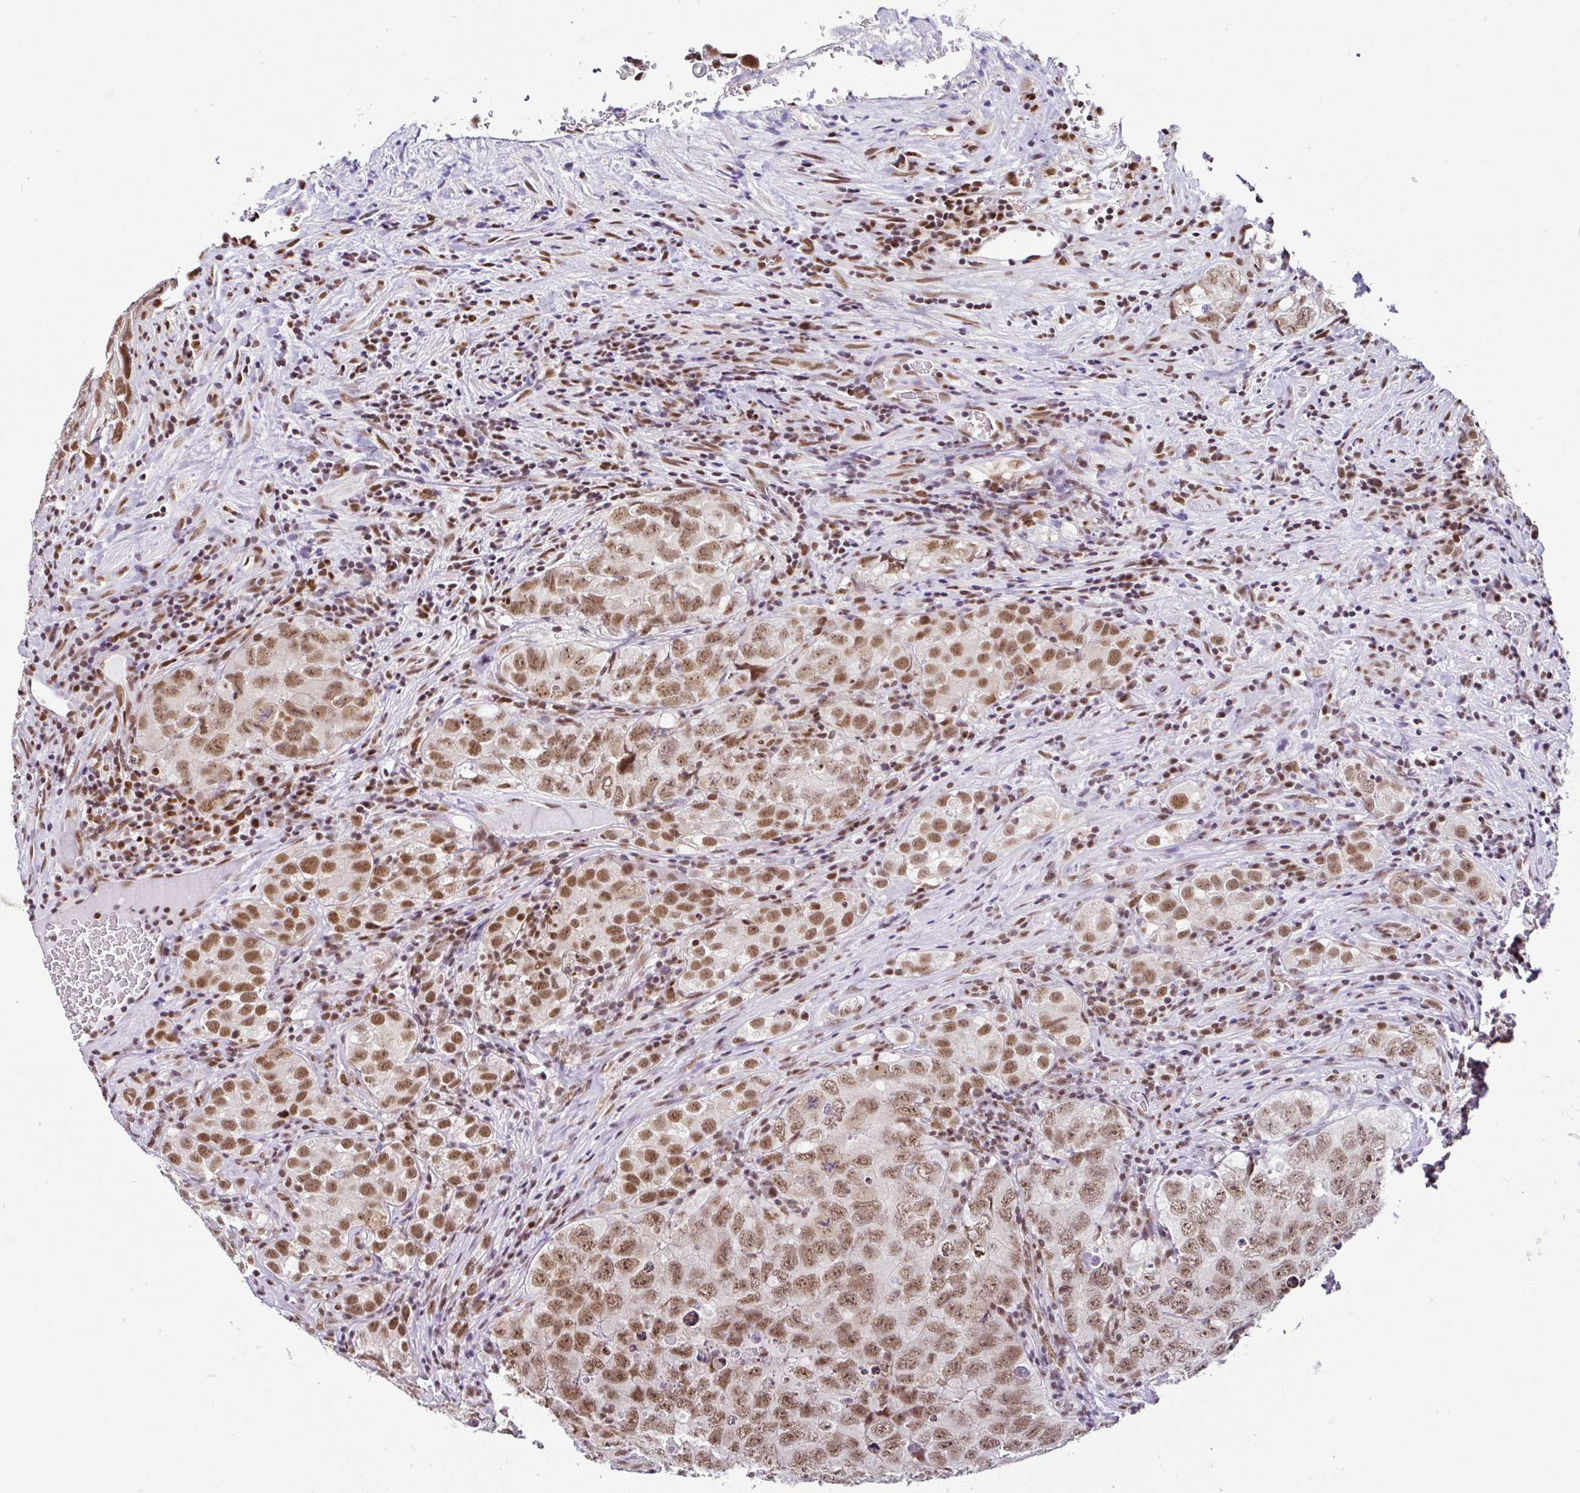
{"staining": {"intensity": "moderate", "quantity": ">75%", "location": "nuclear"}, "tissue": "testis cancer", "cell_type": "Tumor cells", "image_type": "cancer", "snomed": [{"axis": "morphology", "description": "Seminoma, NOS"}, {"axis": "morphology", "description": "Carcinoma, Embryonal, NOS"}, {"axis": "topography", "description": "Testis"}], "caption": "A brown stain highlights moderate nuclear expression of a protein in human testis embryonal carcinoma tumor cells. Ihc stains the protein of interest in brown and the nuclei are stained blue.", "gene": "PTPN2", "patient": {"sex": "male", "age": 43}}